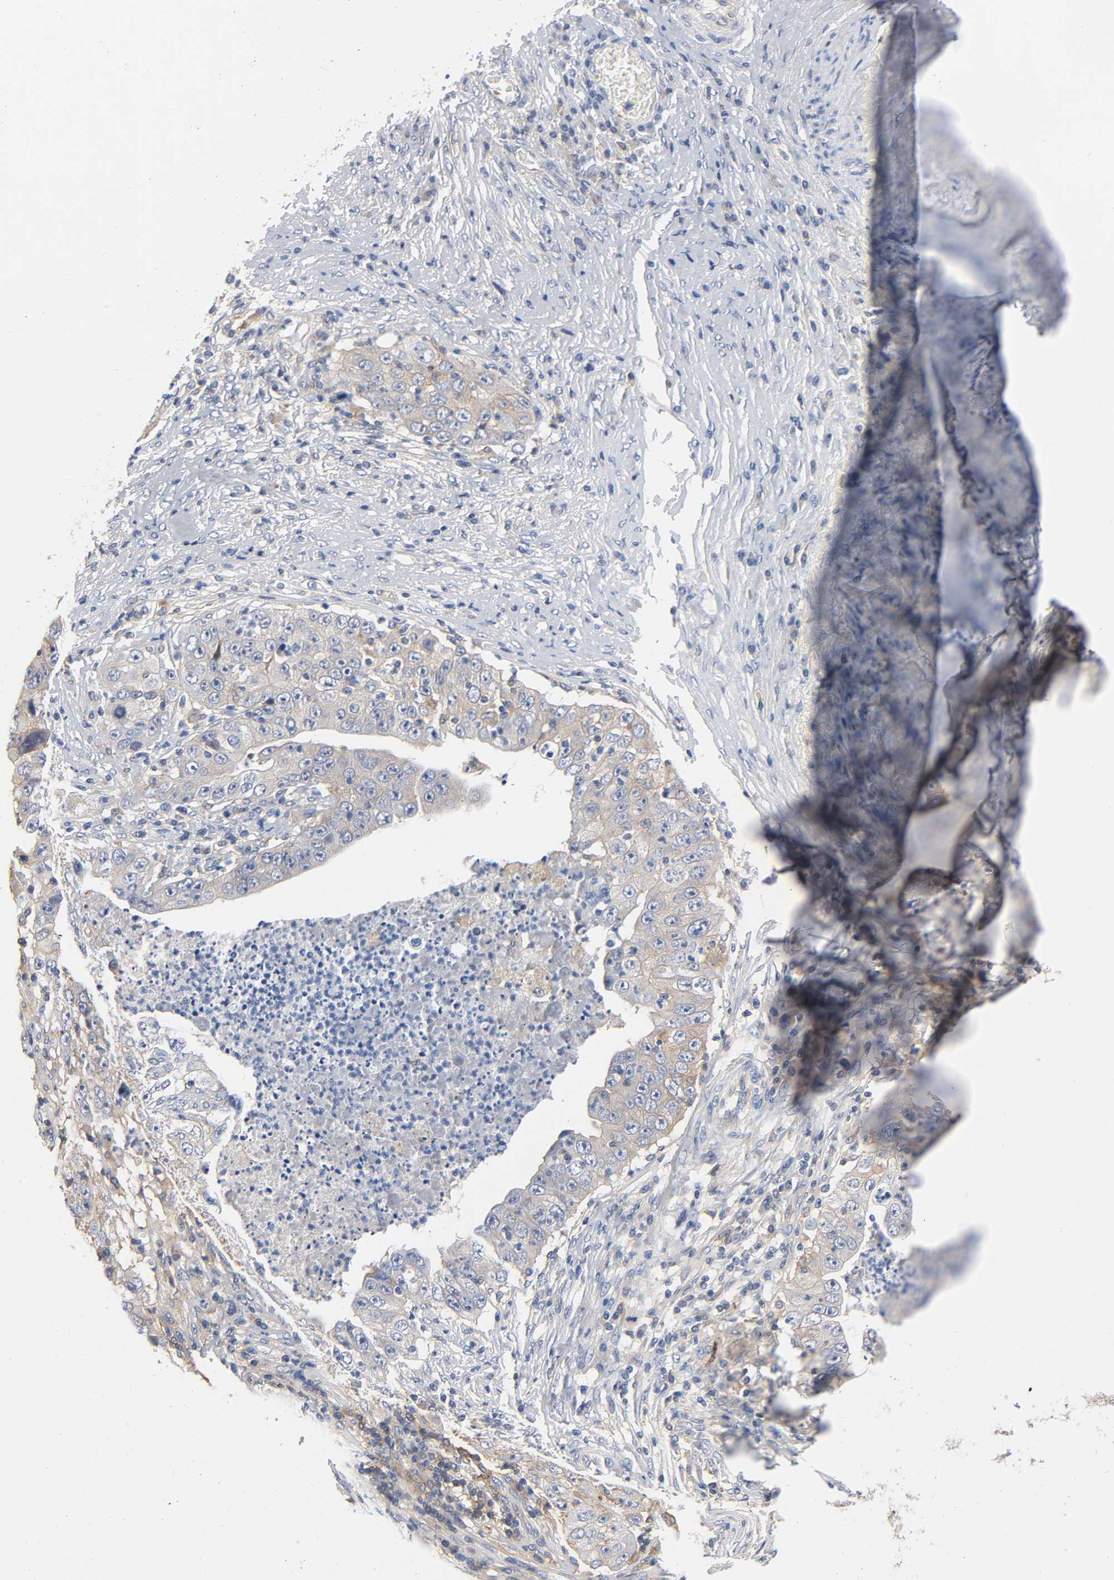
{"staining": {"intensity": "weak", "quantity": ">75%", "location": "cytoplasmic/membranous"}, "tissue": "lung cancer", "cell_type": "Tumor cells", "image_type": "cancer", "snomed": [{"axis": "morphology", "description": "Squamous cell carcinoma, NOS"}, {"axis": "topography", "description": "Lung"}], "caption": "Weak cytoplasmic/membranous staining is identified in approximately >75% of tumor cells in squamous cell carcinoma (lung).", "gene": "SRC", "patient": {"sex": "male", "age": 64}}